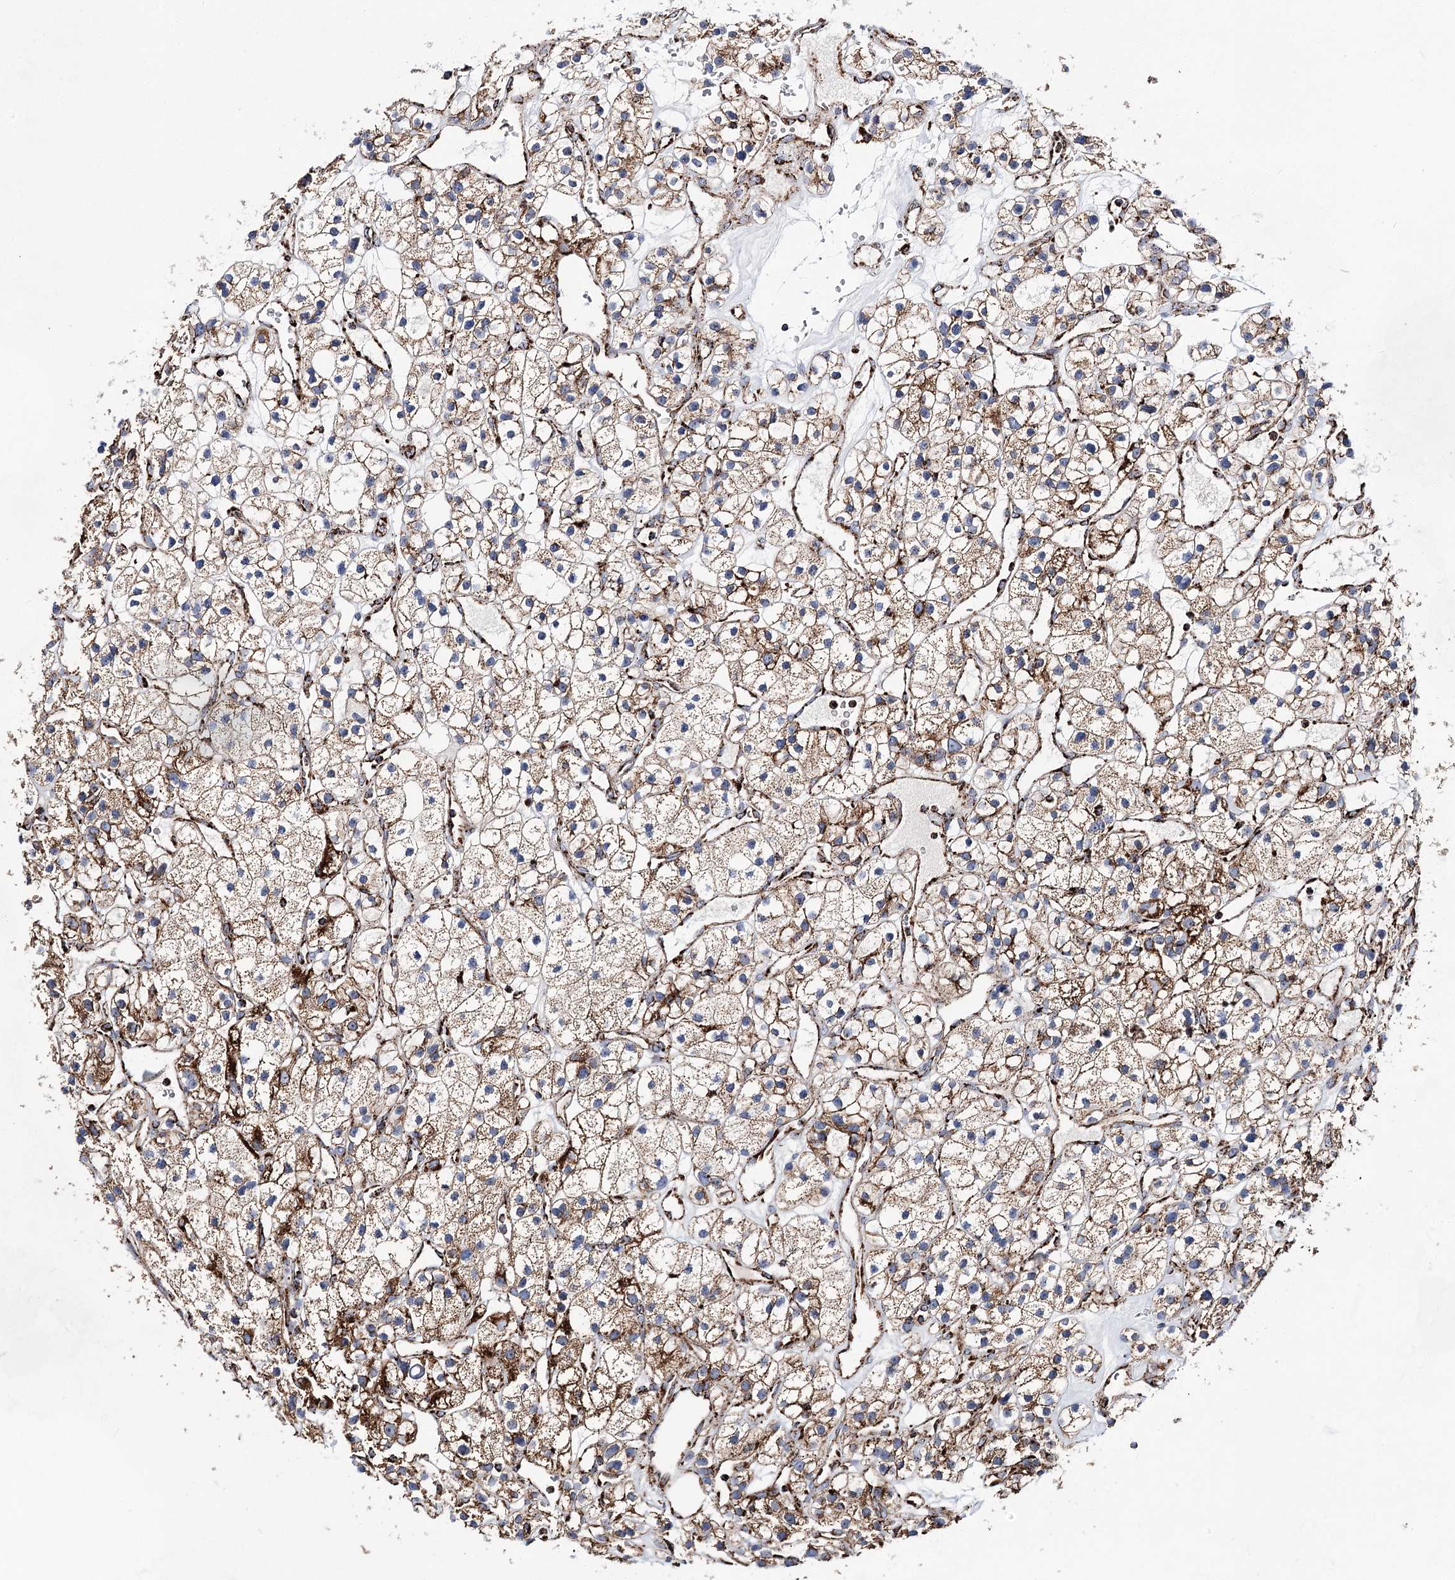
{"staining": {"intensity": "moderate", "quantity": ">75%", "location": "cytoplasmic/membranous"}, "tissue": "renal cancer", "cell_type": "Tumor cells", "image_type": "cancer", "snomed": [{"axis": "morphology", "description": "Adenocarcinoma, NOS"}, {"axis": "topography", "description": "Kidney"}], "caption": "IHC of human adenocarcinoma (renal) displays medium levels of moderate cytoplasmic/membranous staining in approximately >75% of tumor cells.", "gene": "NADK2", "patient": {"sex": "female", "age": 57}}